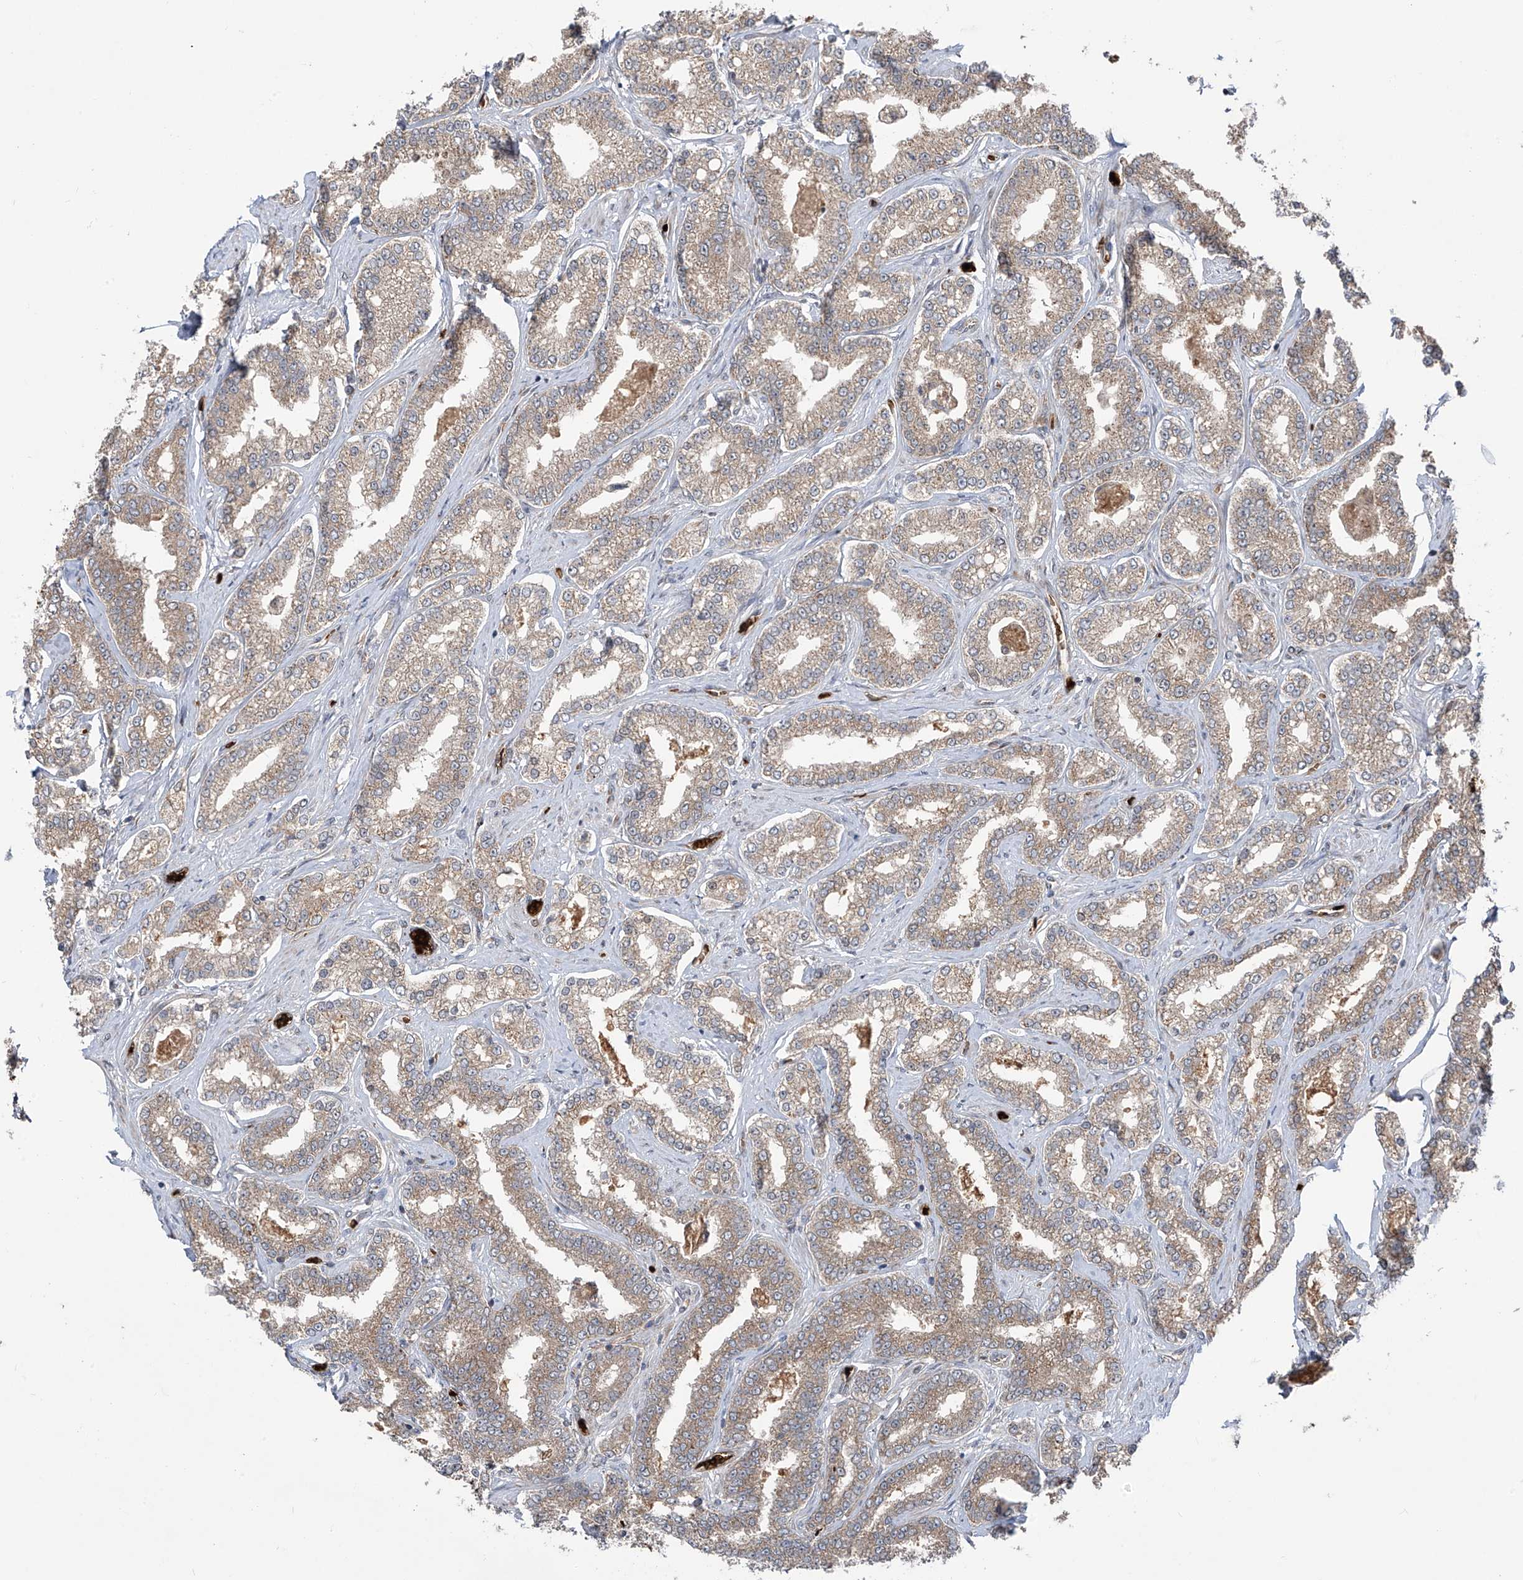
{"staining": {"intensity": "weak", "quantity": "25%-75%", "location": "cytoplasmic/membranous"}, "tissue": "prostate cancer", "cell_type": "Tumor cells", "image_type": "cancer", "snomed": [{"axis": "morphology", "description": "Normal tissue, NOS"}, {"axis": "morphology", "description": "Adenocarcinoma, High grade"}, {"axis": "topography", "description": "Prostate"}], "caption": "An IHC image of neoplastic tissue is shown. Protein staining in brown highlights weak cytoplasmic/membranous positivity in adenocarcinoma (high-grade) (prostate) within tumor cells.", "gene": "ZDHHC9", "patient": {"sex": "male", "age": 83}}